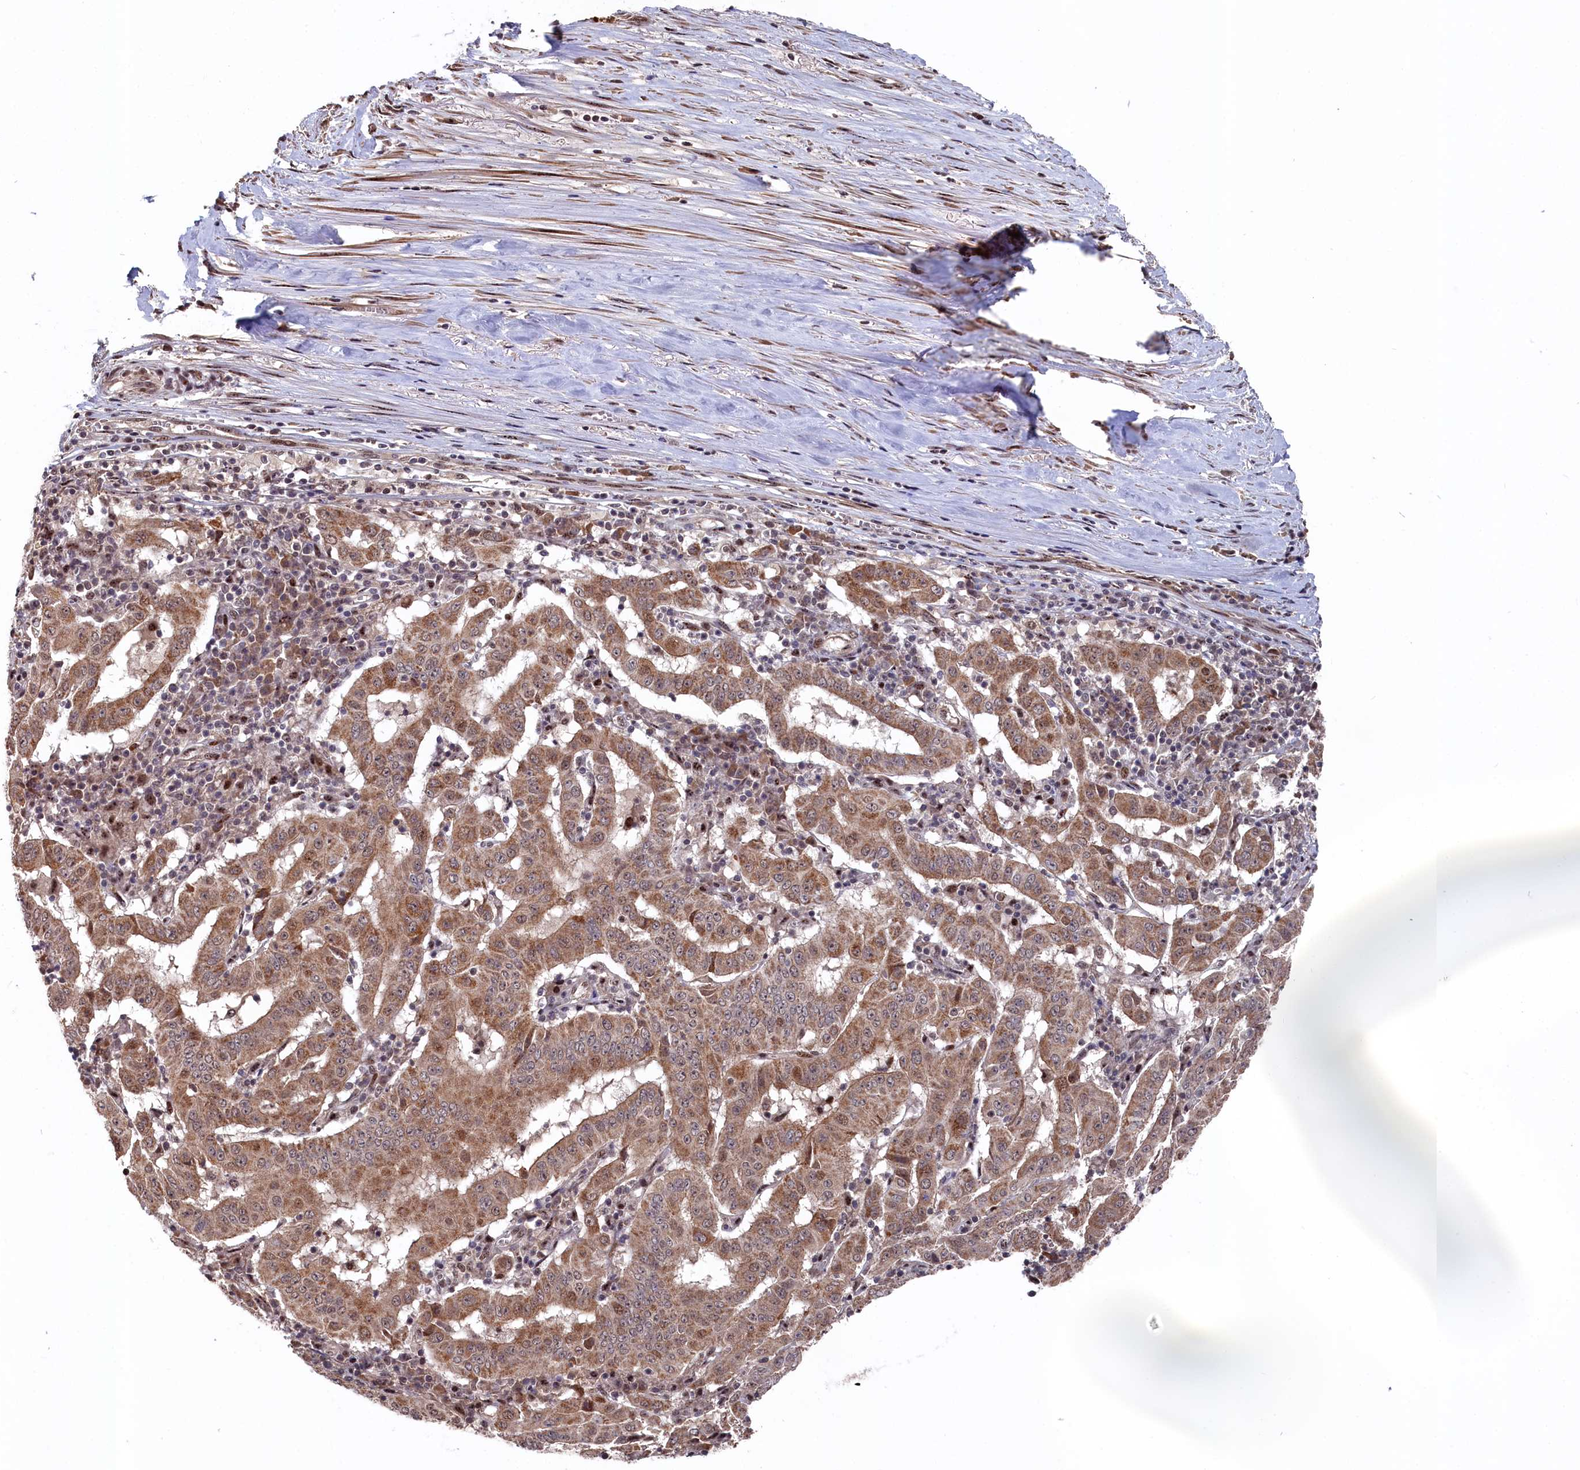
{"staining": {"intensity": "moderate", "quantity": ">75%", "location": "cytoplasmic/membranous,nuclear"}, "tissue": "pancreatic cancer", "cell_type": "Tumor cells", "image_type": "cancer", "snomed": [{"axis": "morphology", "description": "Adenocarcinoma, NOS"}, {"axis": "topography", "description": "Pancreas"}], "caption": "Adenocarcinoma (pancreatic) was stained to show a protein in brown. There is medium levels of moderate cytoplasmic/membranous and nuclear positivity in about >75% of tumor cells.", "gene": "CLPX", "patient": {"sex": "male", "age": 63}}